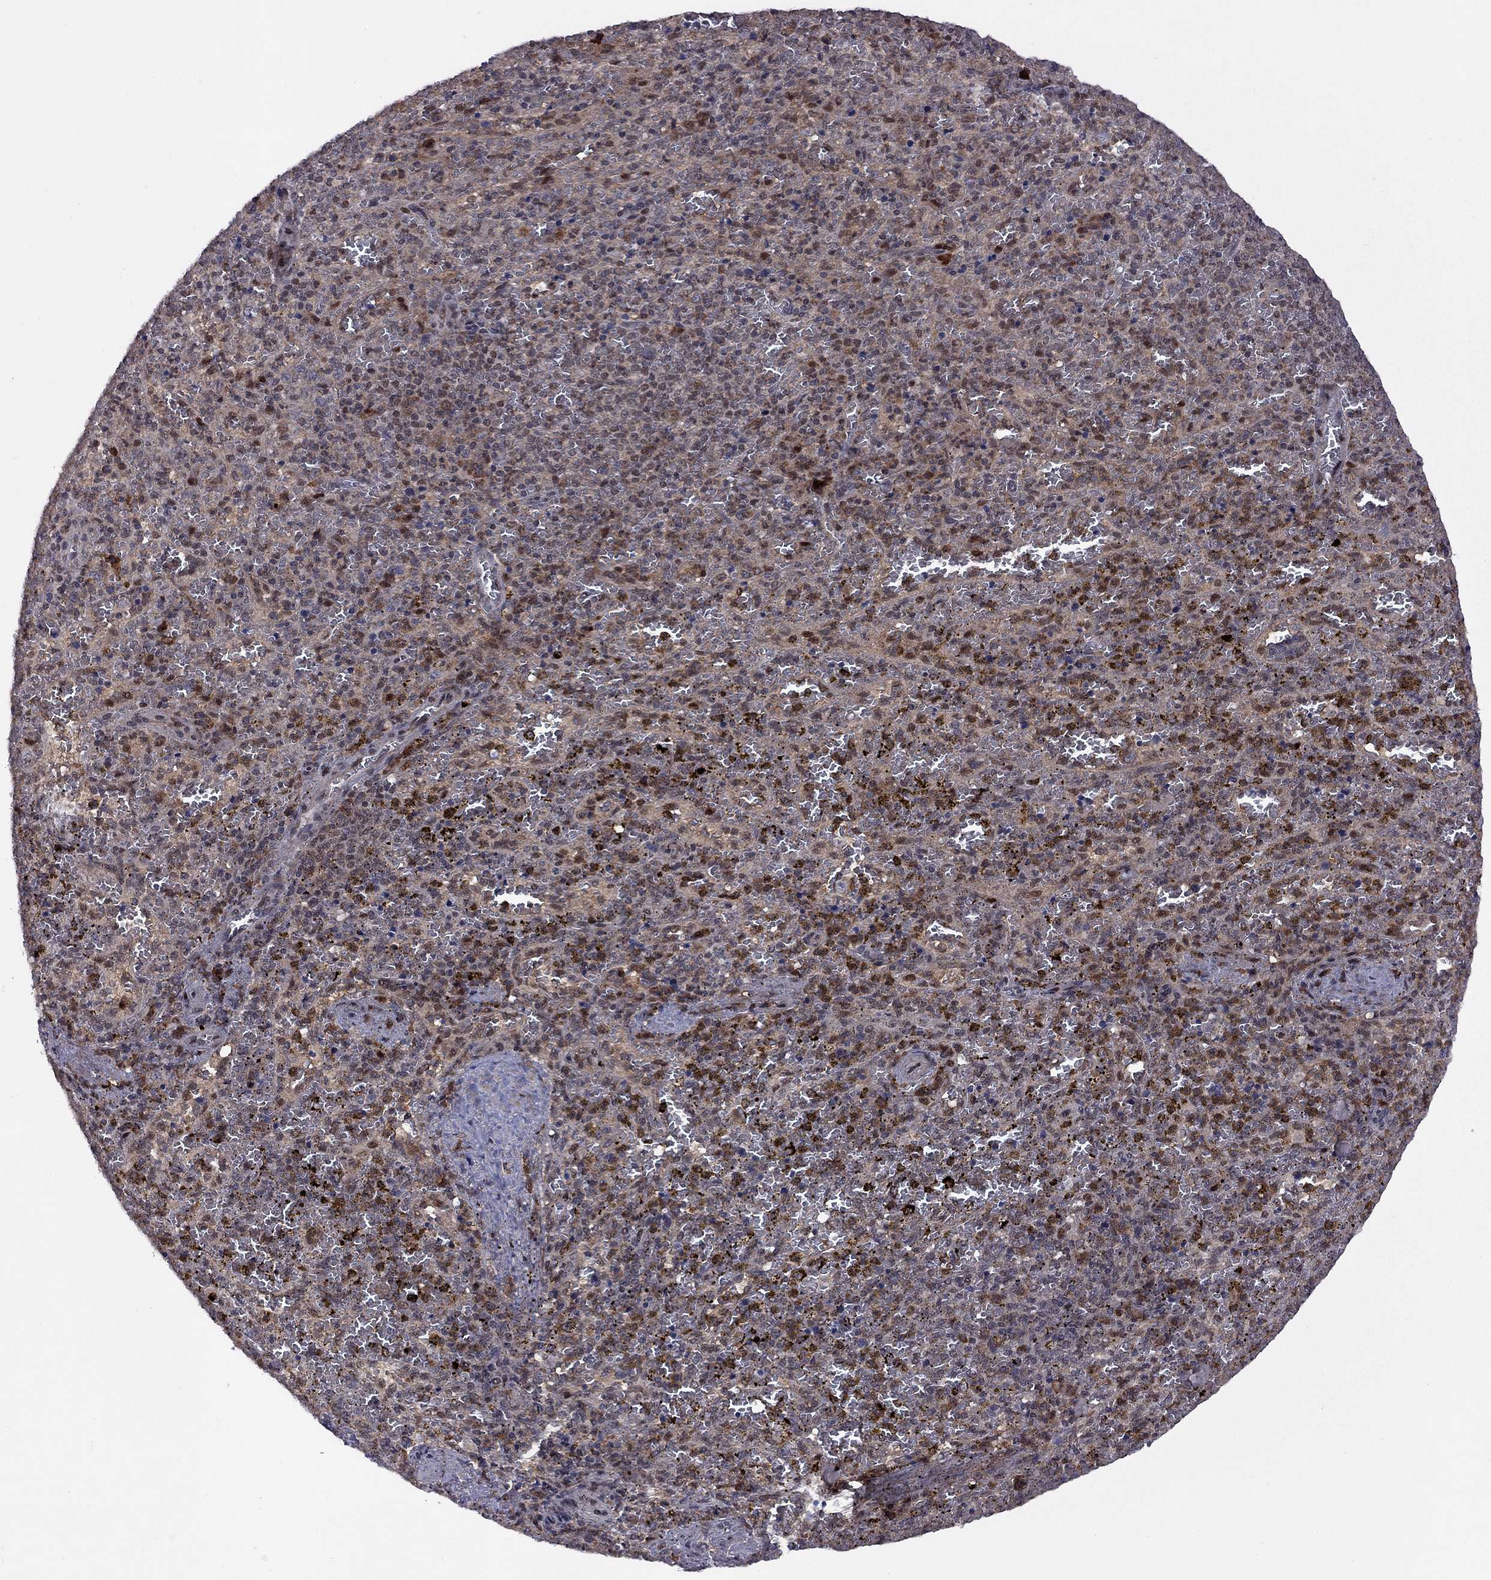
{"staining": {"intensity": "strong", "quantity": "<25%", "location": "cytoplasmic/membranous,nuclear"}, "tissue": "spleen", "cell_type": "Cells in red pulp", "image_type": "normal", "snomed": [{"axis": "morphology", "description": "Normal tissue, NOS"}, {"axis": "topography", "description": "Spleen"}], "caption": "This is a histology image of IHC staining of normal spleen, which shows strong expression in the cytoplasmic/membranous,nuclear of cells in red pulp.", "gene": "IPP", "patient": {"sex": "female", "age": 50}}